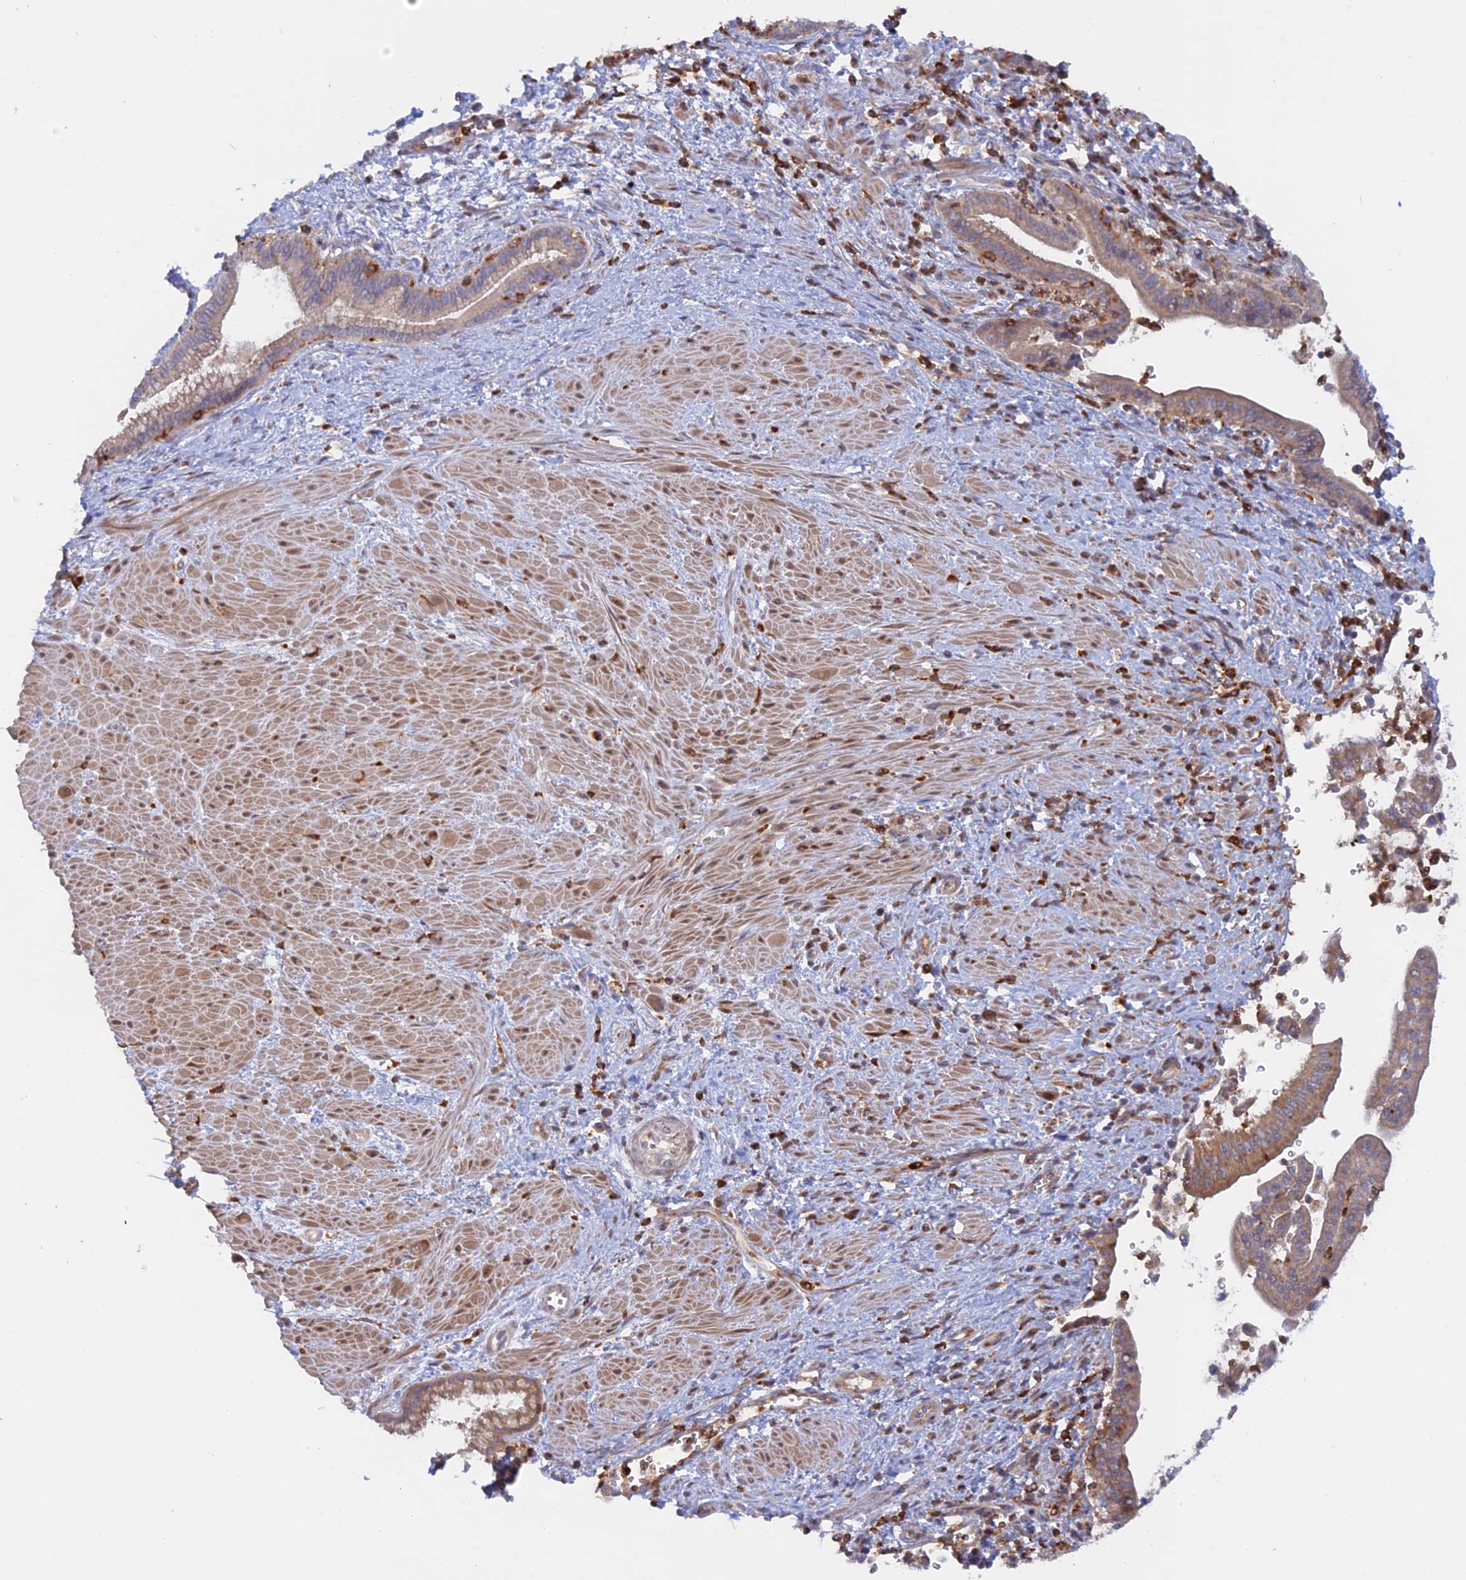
{"staining": {"intensity": "moderate", "quantity": ">75%", "location": "cytoplasmic/membranous"}, "tissue": "pancreatic cancer", "cell_type": "Tumor cells", "image_type": "cancer", "snomed": [{"axis": "morphology", "description": "Adenocarcinoma, NOS"}, {"axis": "topography", "description": "Pancreas"}], "caption": "A high-resolution photomicrograph shows immunohistochemistry (IHC) staining of adenocarcinoma (pancreatic), which shows moderate cytoplasmic/membranous expression in approximately >75% of tumor cells.", "gene": "GMIP", "patient": {"sex": "male", "age": 78}}